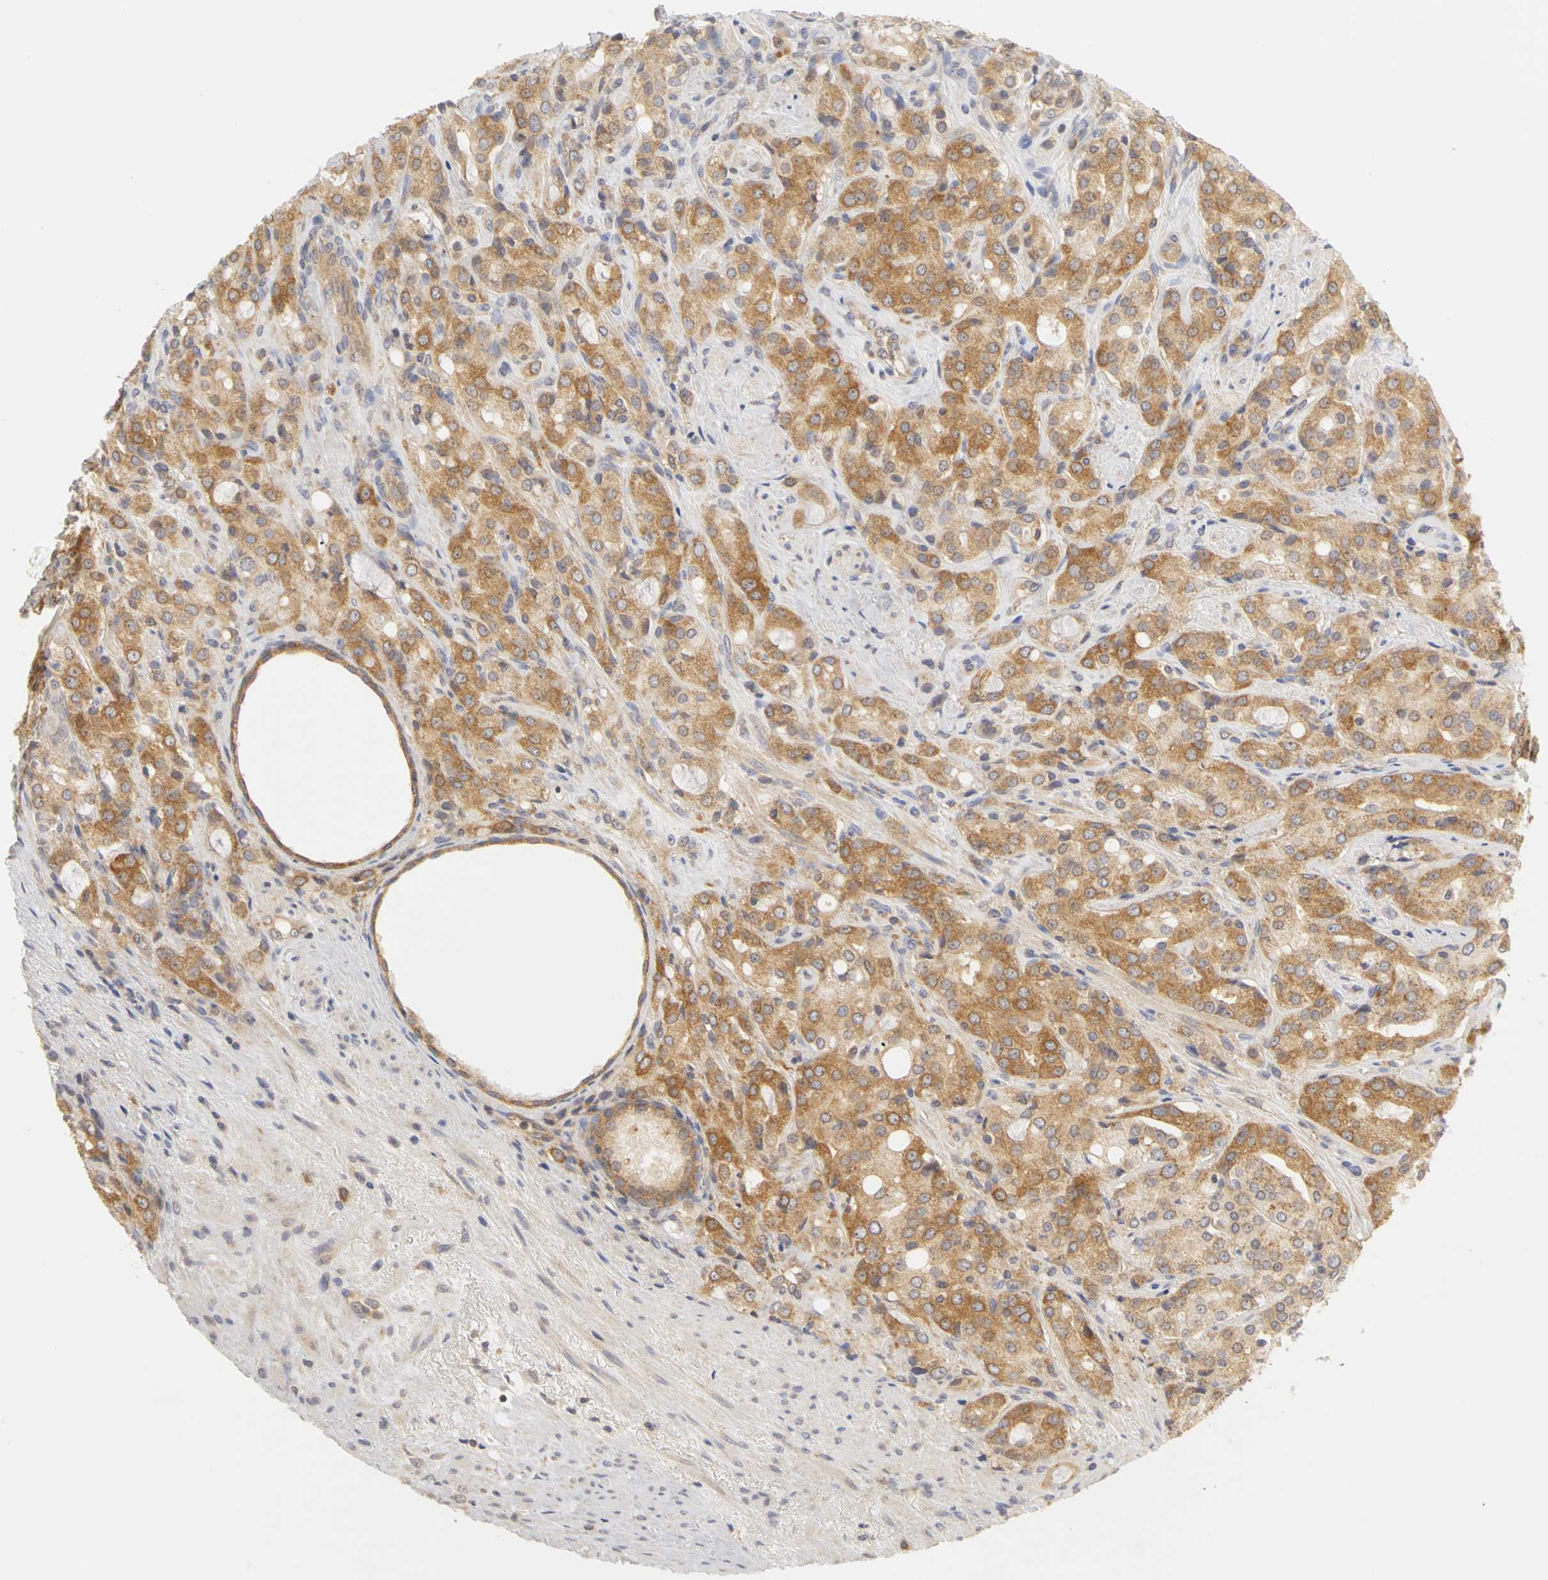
{"staining": {"intensity": "moderate", "quantity": ">75%", "location": "cytoplasmic/membranous"}, "tissue": "prostate cancer", "cell_type": "Tumor cells", "image_type": "cancer", "snomed": [{"axis": "morphology", "description": "Adenocarcinoma, High grade"}, {"axis": "topography", "description": "Prostate"}], "caption": "A micrograph showing moderate cytoplasmic/membranous expression in approximately >75% of tumor cells in prostate cancer (high-grade adenocarcinoma), as visualized by brown immunohistochemical staining.", "gene": "IRAK1", "patient": {"sex": "male", "age": 72}}